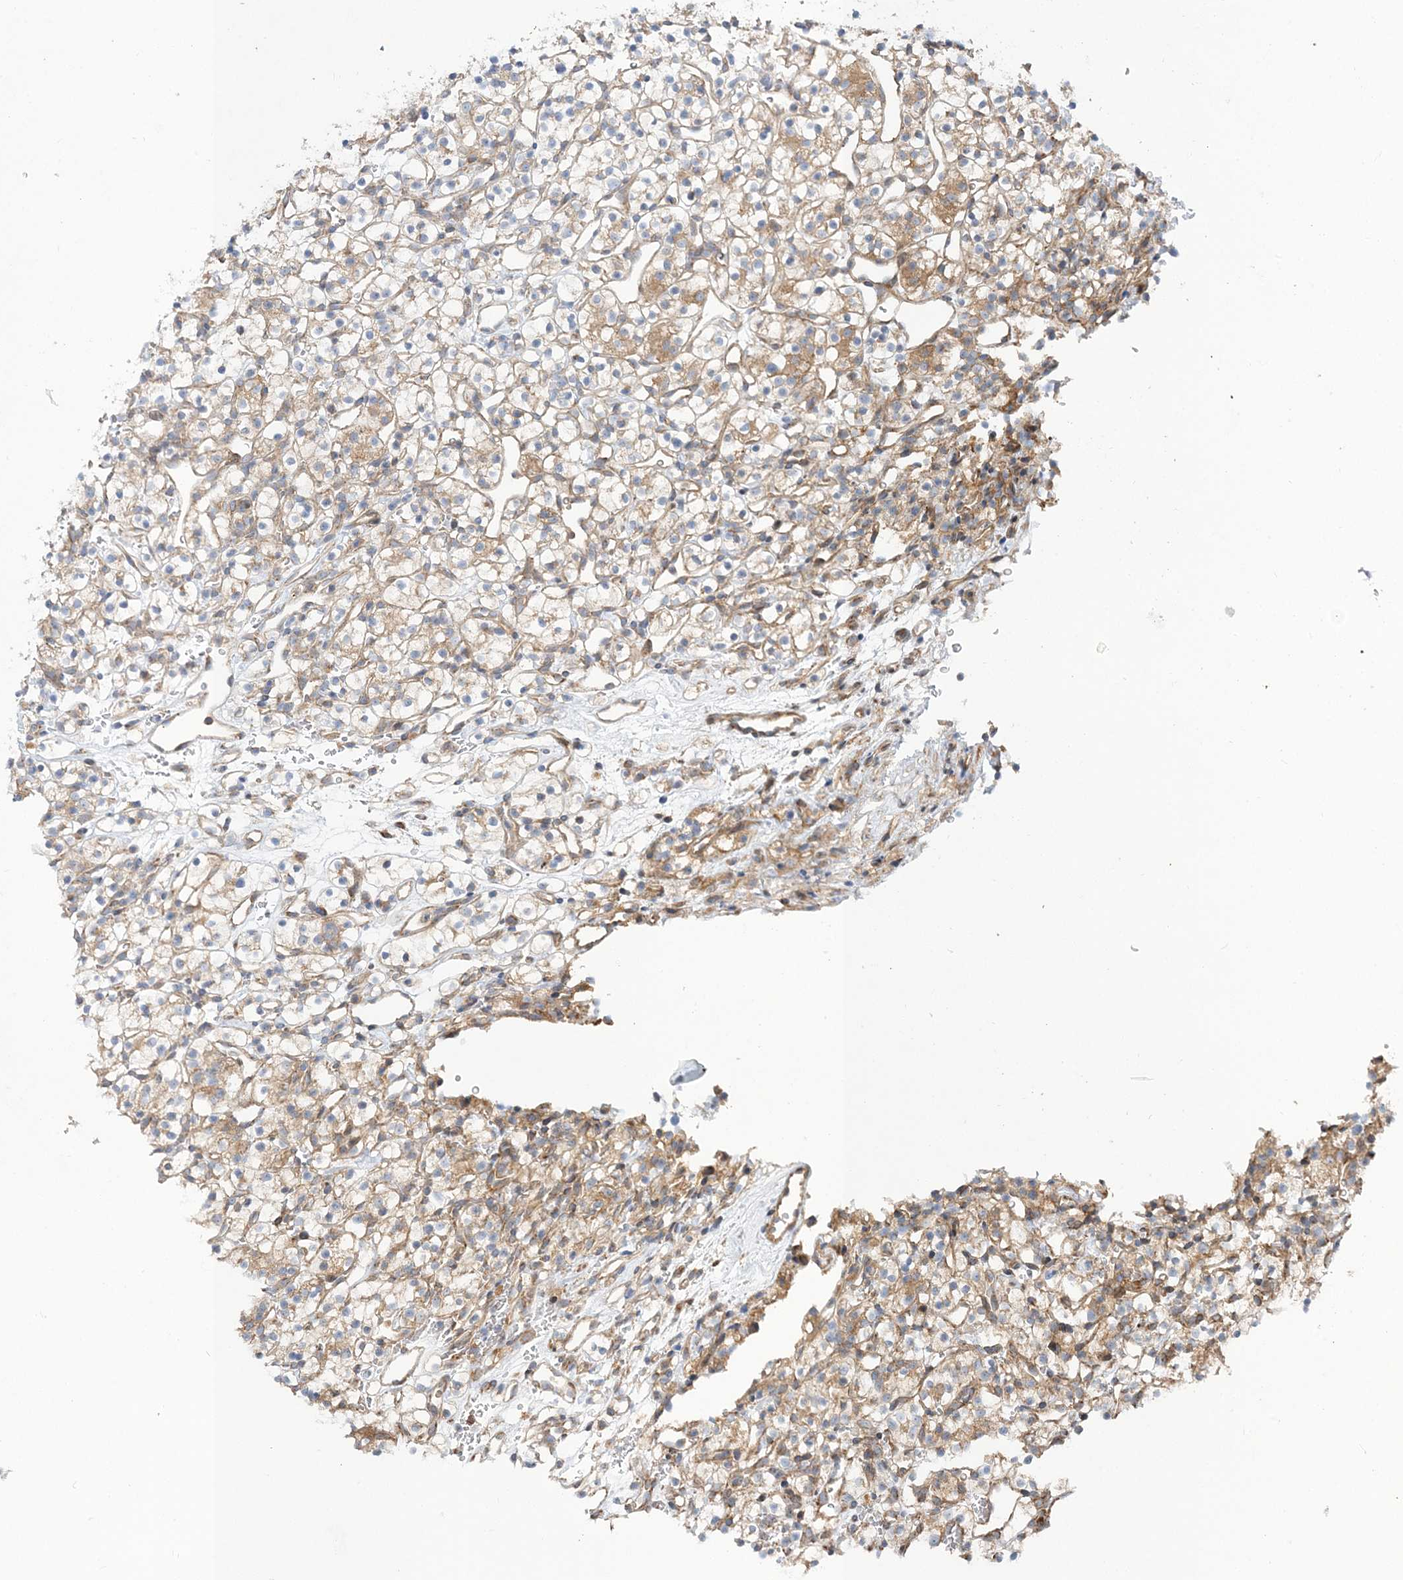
{"staining": {"intensity": "moderate", "quantity": ">75%", "location": "cytoplasmic/membranous"}, "tissue": "renal cancer", "cell_type": "Tumor cells", "image_type": "cancer", "snomed": [{"axis": "morphology", "description": "Adenocarcinoma, NOS"}, {"axis": "topography", "description": "Kidney"}], "caption": "Protein staining shows moderate cytoplasmic/membranous expression in about >75% of tumor cells in adenocarcinoma (renal).", "gene": "ZFYVE16", "patient": {"sex": "female", "age": 57}}